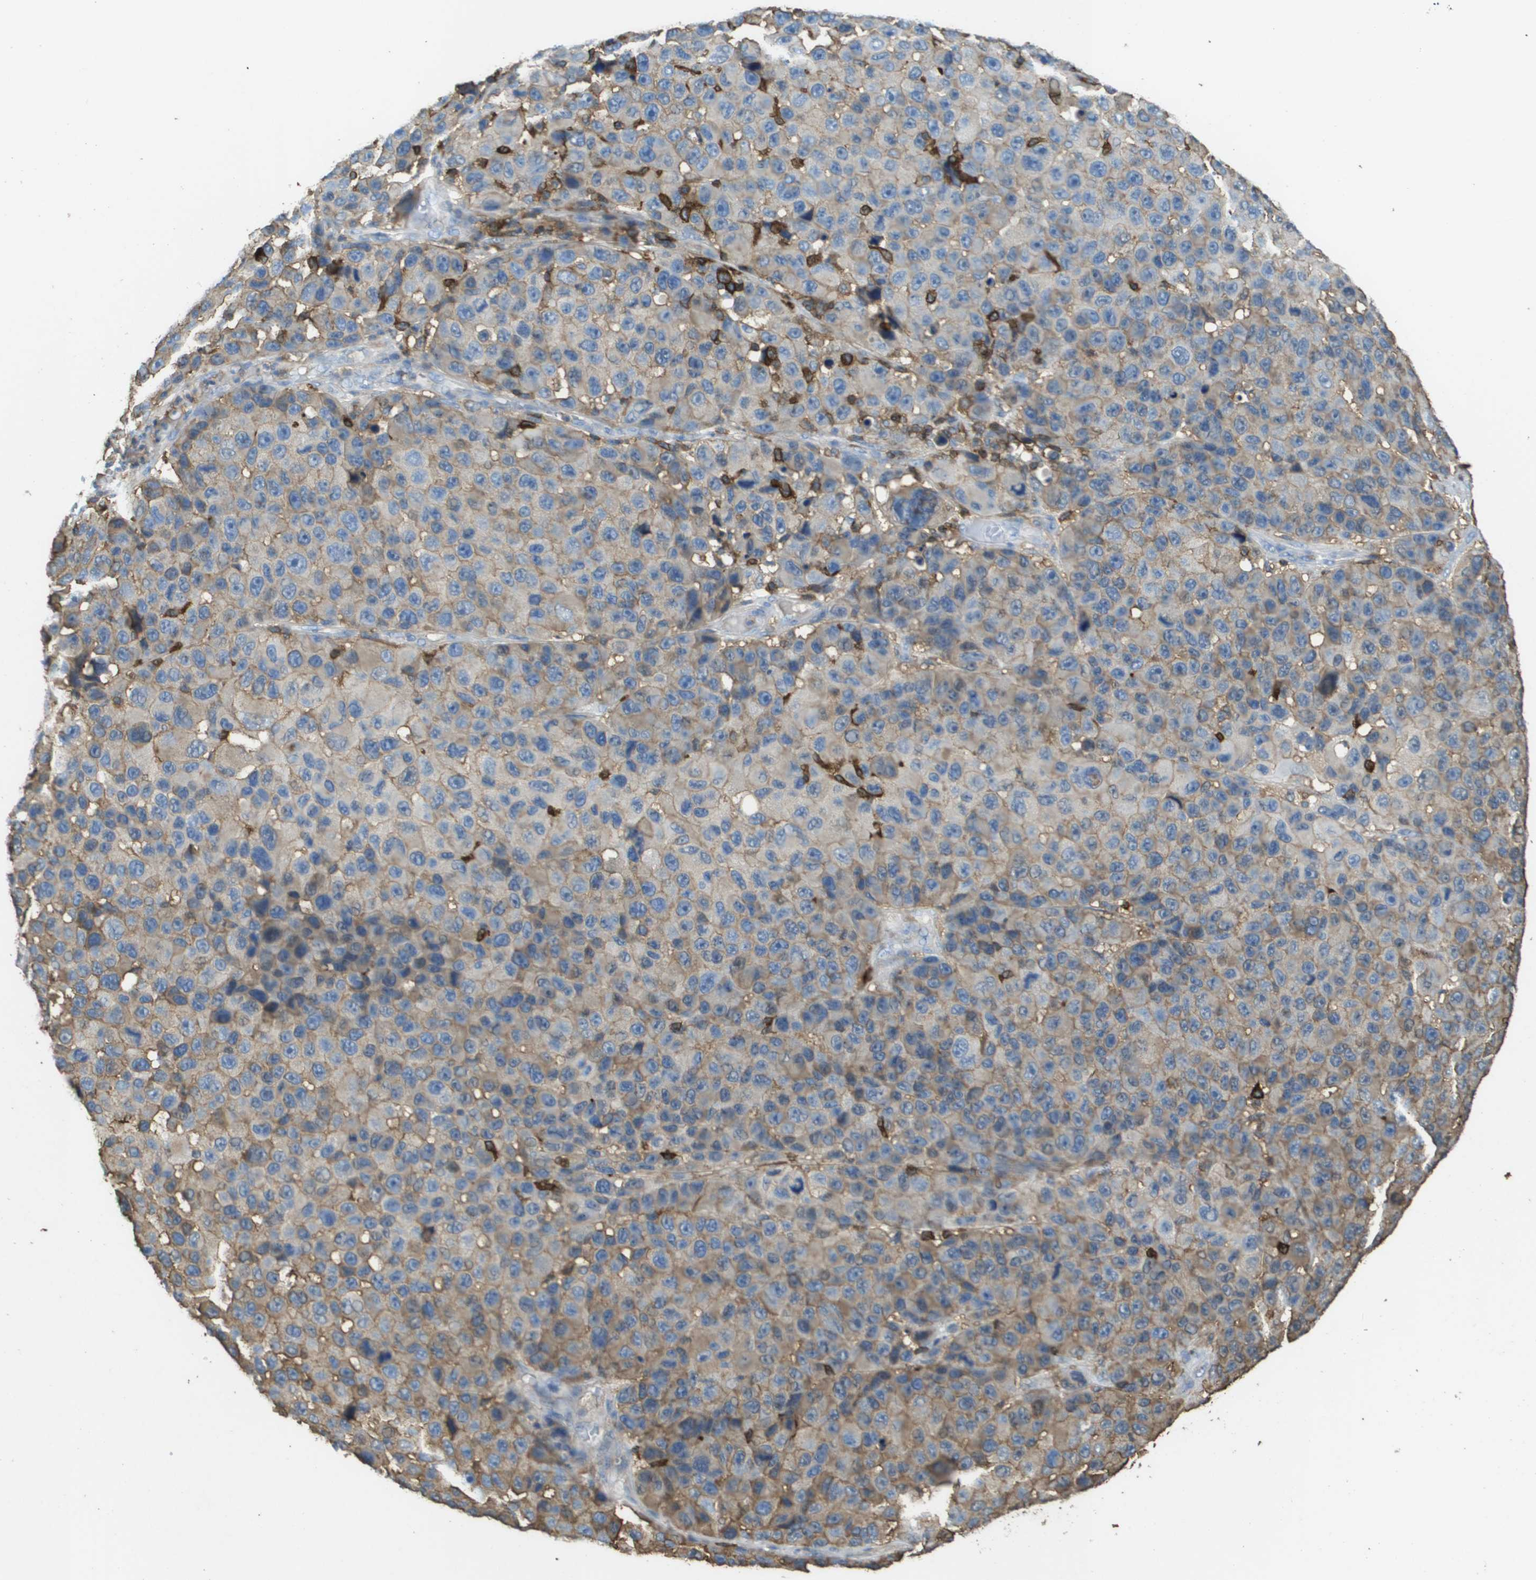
{"staining": {"intensity": "weak", "quantity": "25%-75%", "location": "cytoplasmic/membranous"}, "tissue": "melanoma", "cell_type": "Tumor cells", "image_type": "cancer", "snomed": [{"axis": "morphology", "description": "Malignant melanoma, NOS"}, {"axis": "topography", "description": "Skin"}], "caption": "Malignant melanoma stained with DAB (3,3'-diaminobenzidine) immunohistochemistry reveals low levels of weak cytoplasmic/membranous staining in approximately 25%-75% of tumor cells.", "gene": "PASK", "patient": {"sex": "male", "age": 53}}